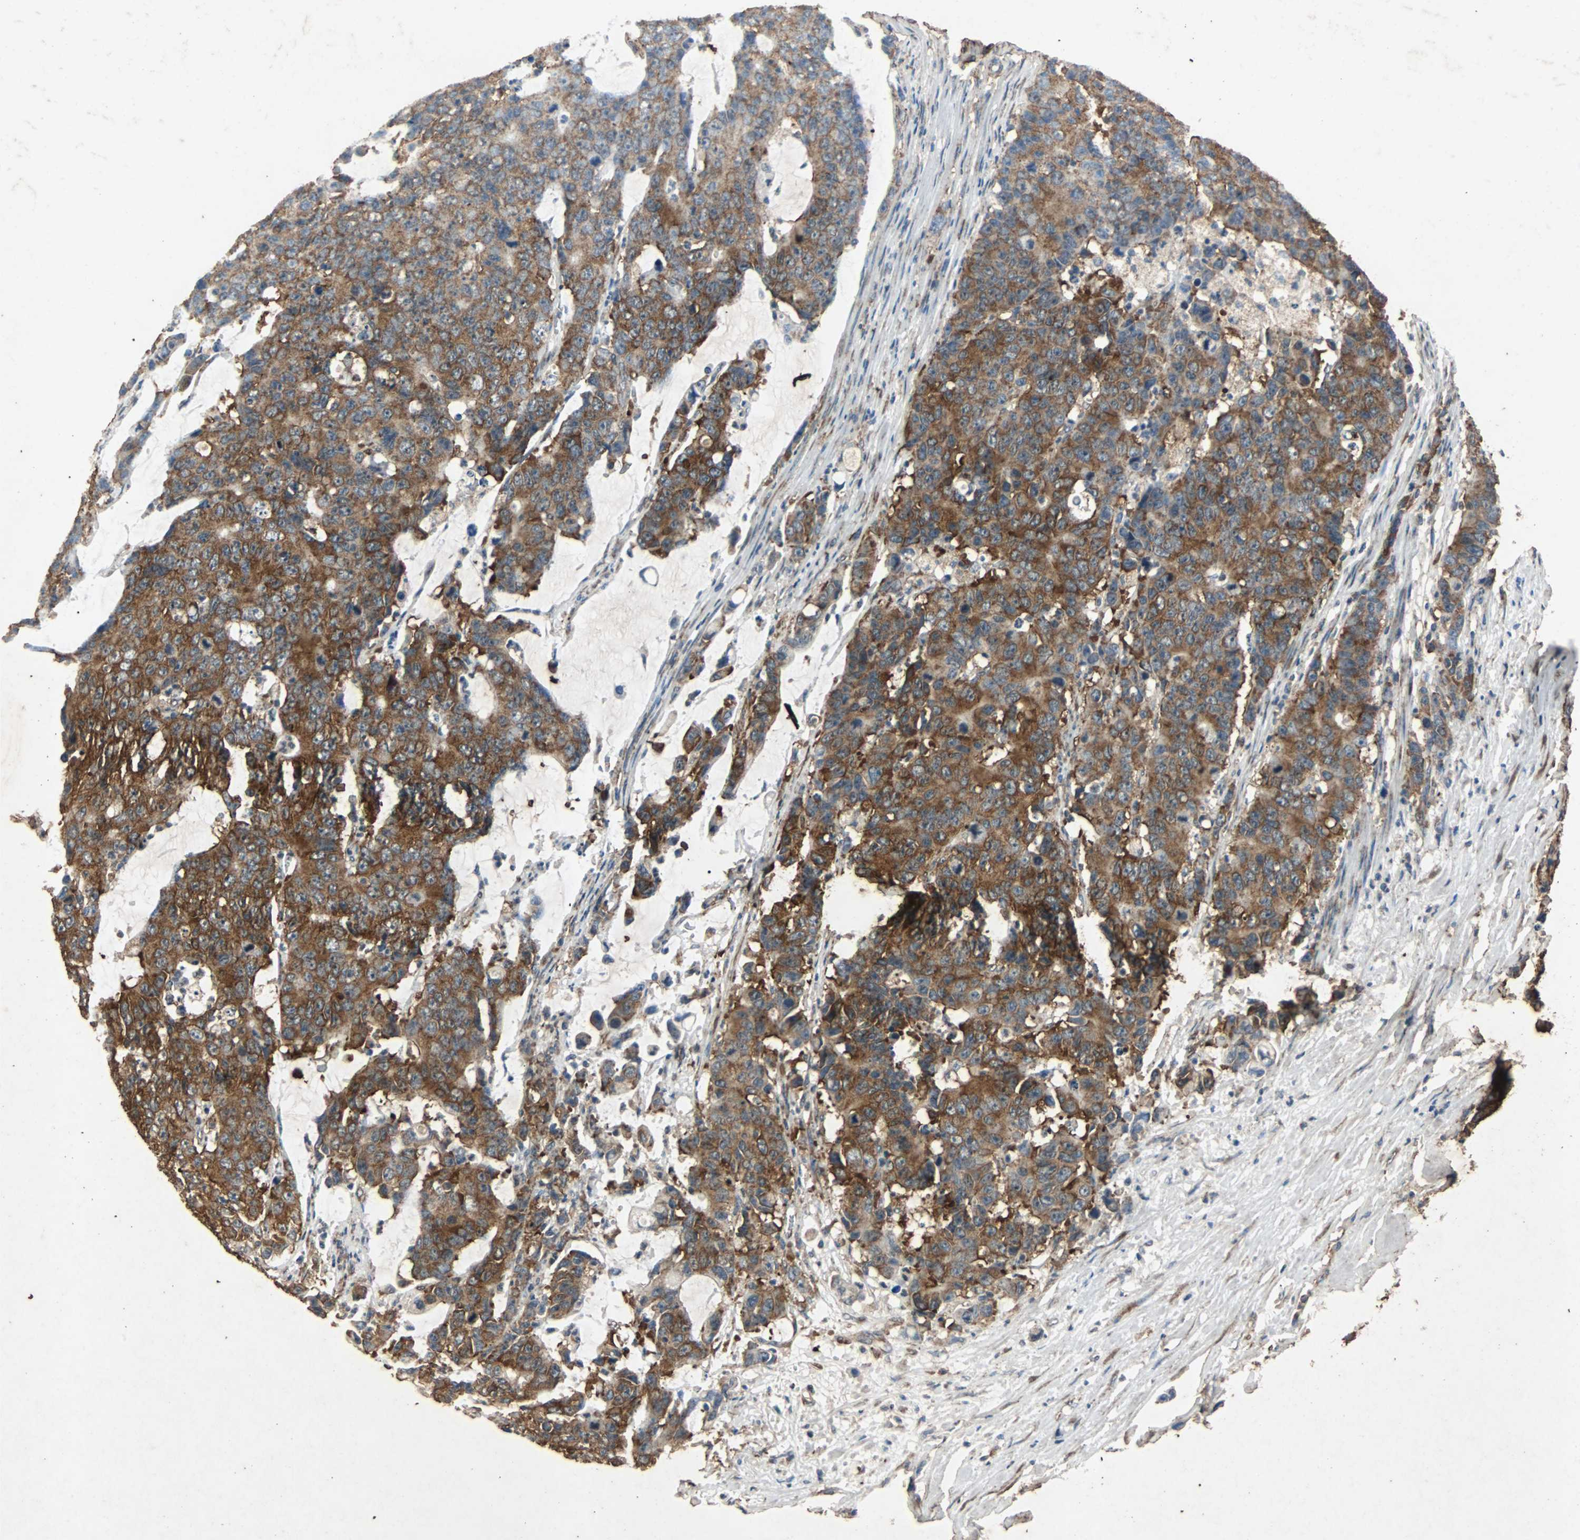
{"staining": {"intensity": "strong", "quantity": ">75%", "location": "cytoplasmic/membranous"}, "tissue": "colorectal cancer", "cell_type": "Tumor cells", "image_type": "cancer", "snomed": [{"axis": "morphology", "description": "Adenocarcinoma, NOS"}, {"axis": "topography", "description": "Colon"}], "caption": "A brown stain highlights strong cytoplasmic/membranous expression of a protein in adenocarcinoma (colorectal) tumor cells. The protein of interest is stained brown, and the nuclei are stained in blue (DAB IHC with brightfield microscopy, high magnification).", "gene": "NAA10", "patient": {"sex": "female", "age": 86}}